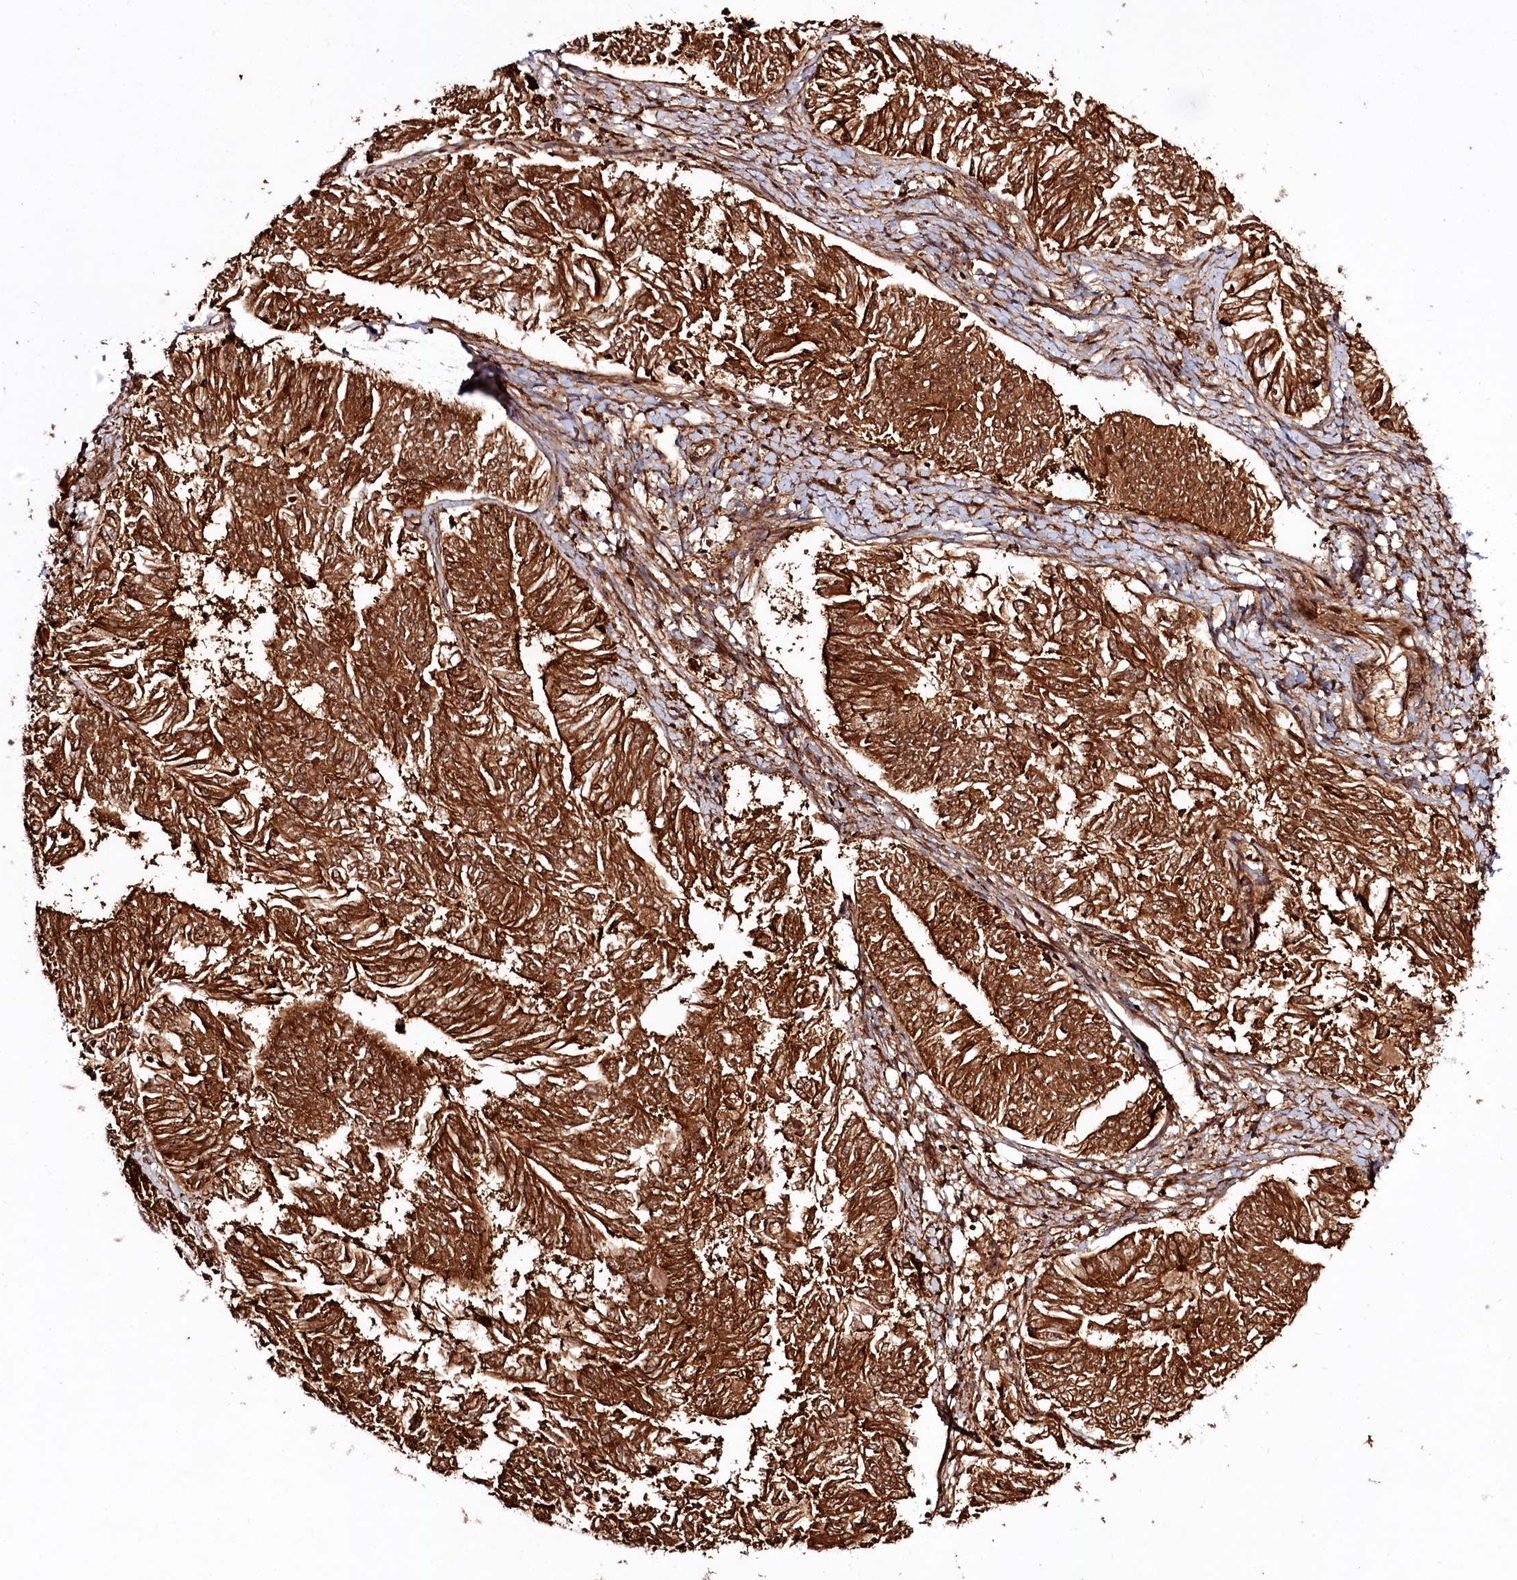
{"staining": {"intensity": "strong", "quantity": ">75%", "location": "cytoplasmic/membranous"}, "tissue": "endometrial cancer", "cell_type": "Tumor cells", "image_type": "cancer", "snomed": [{"axis": "morphology", "description": "Adenocarcinoma, NOS"}, {"axis": "topography", "description": "Endometrium"}], "caption": "Protein positivity by immunohistochemistry (IHC) shows strong cytoplasmic/membranous expression in about >75% of tumor cells in endometrial cancer (adenocarcinoma).", "gene": "REXO2", "patient": {"sex": "female", "age": 58}}